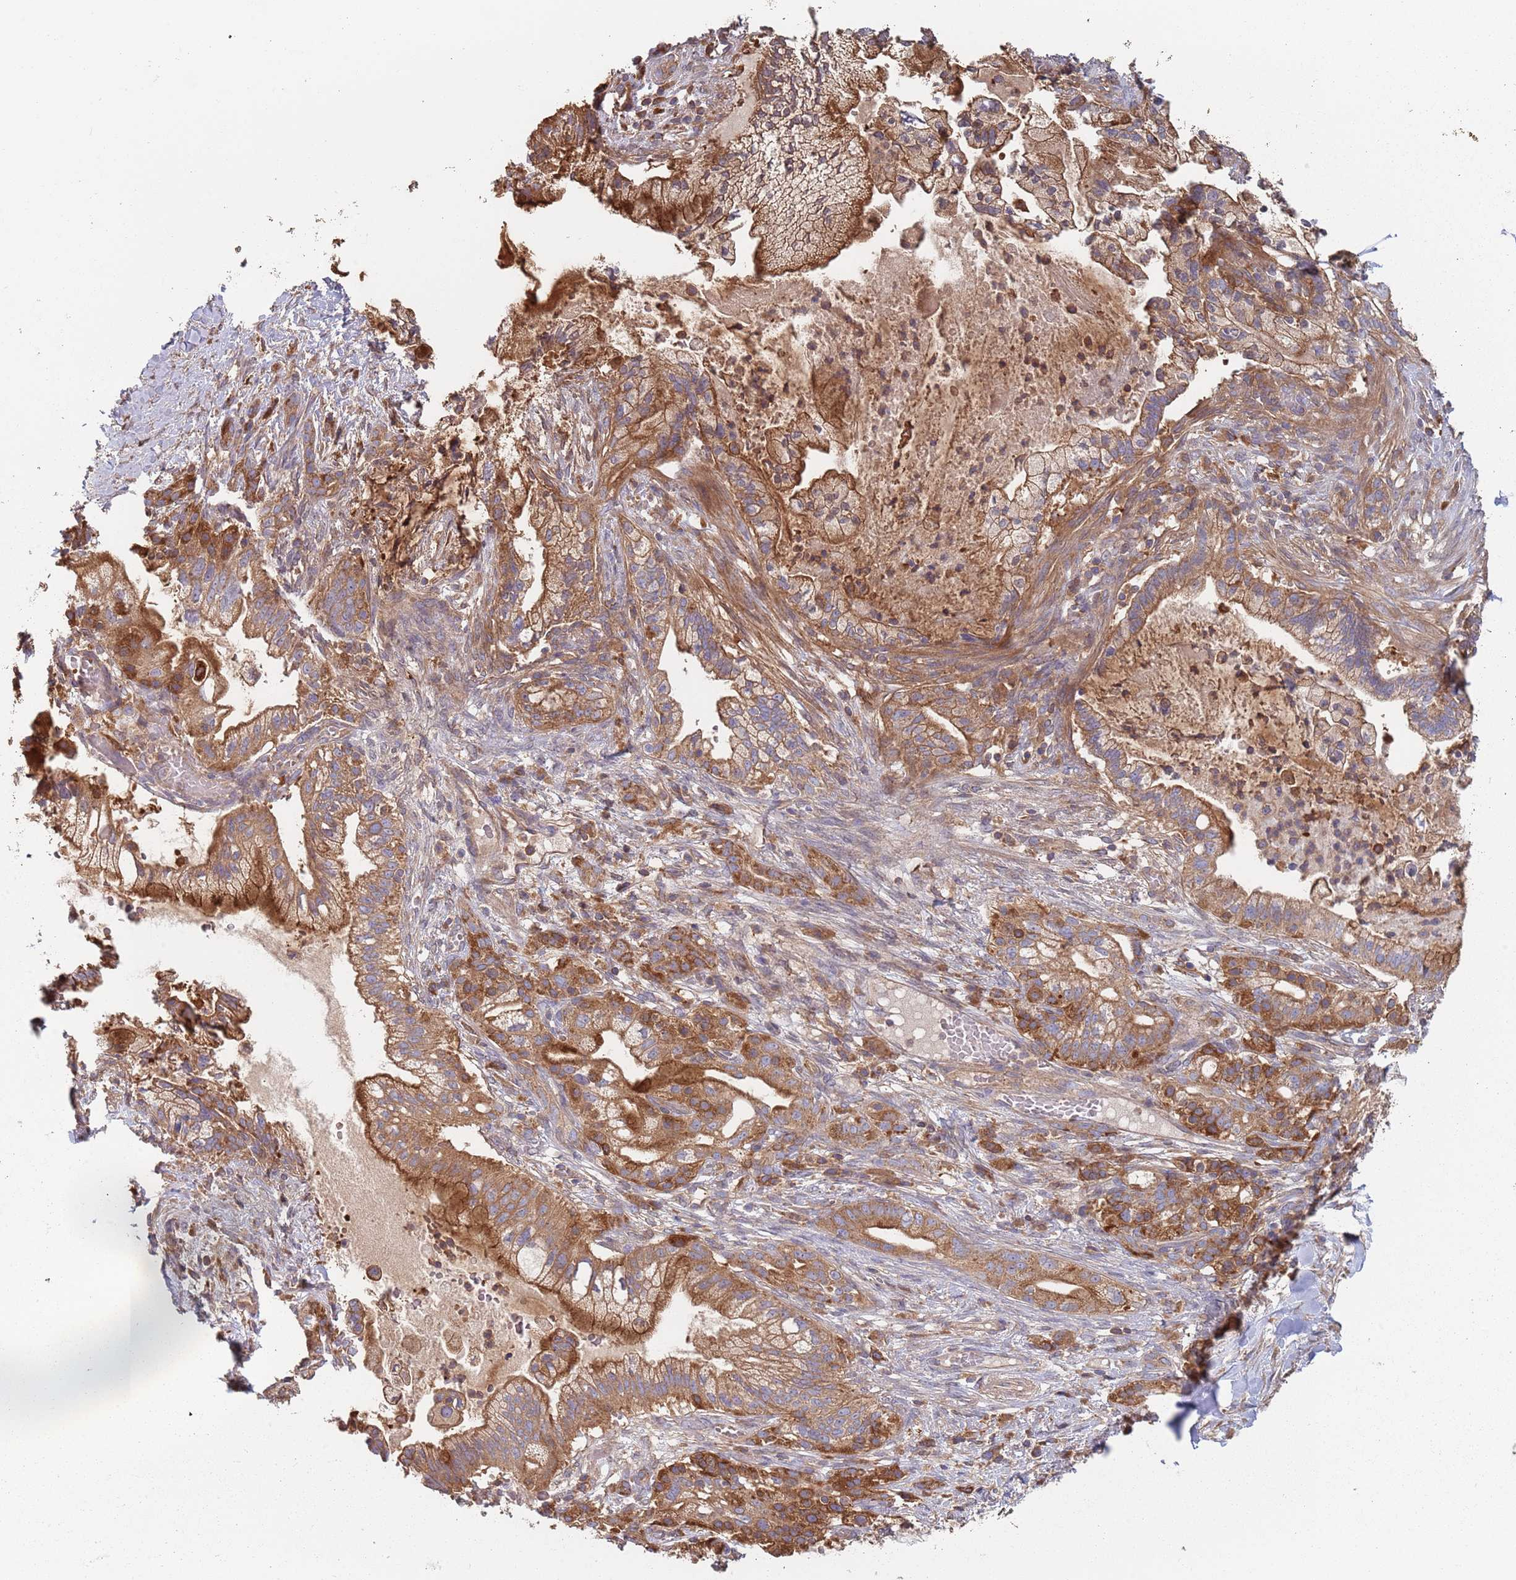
{"staining": {"intensity": "moderate", "quantity": ">75%", "location": "cytoplasmic/membranous"}, "tissue": "pancreatic cancer", "cell_type": "Tumor cells", "image_type": "cancer", "snomed": [{"axis": "morphology", "description": "Adenocarcinoma, NOS"}, {"axis": "topography", "description": "Pancreas"}], "caption": "Immunohistochemical staining of adenocarcinoma (pancreatic) displays moderate cytoplasmic/membranous protein positivity in about >75% of tumor cells. The protein is stained brown, and the nuclei are stained in blue (DAB (3,3'-diaminobenzidine) IHC with brightfield microscopy, high magnification).", "gene": "GDI2", "patient": {"sex": "male", "age": 44}}